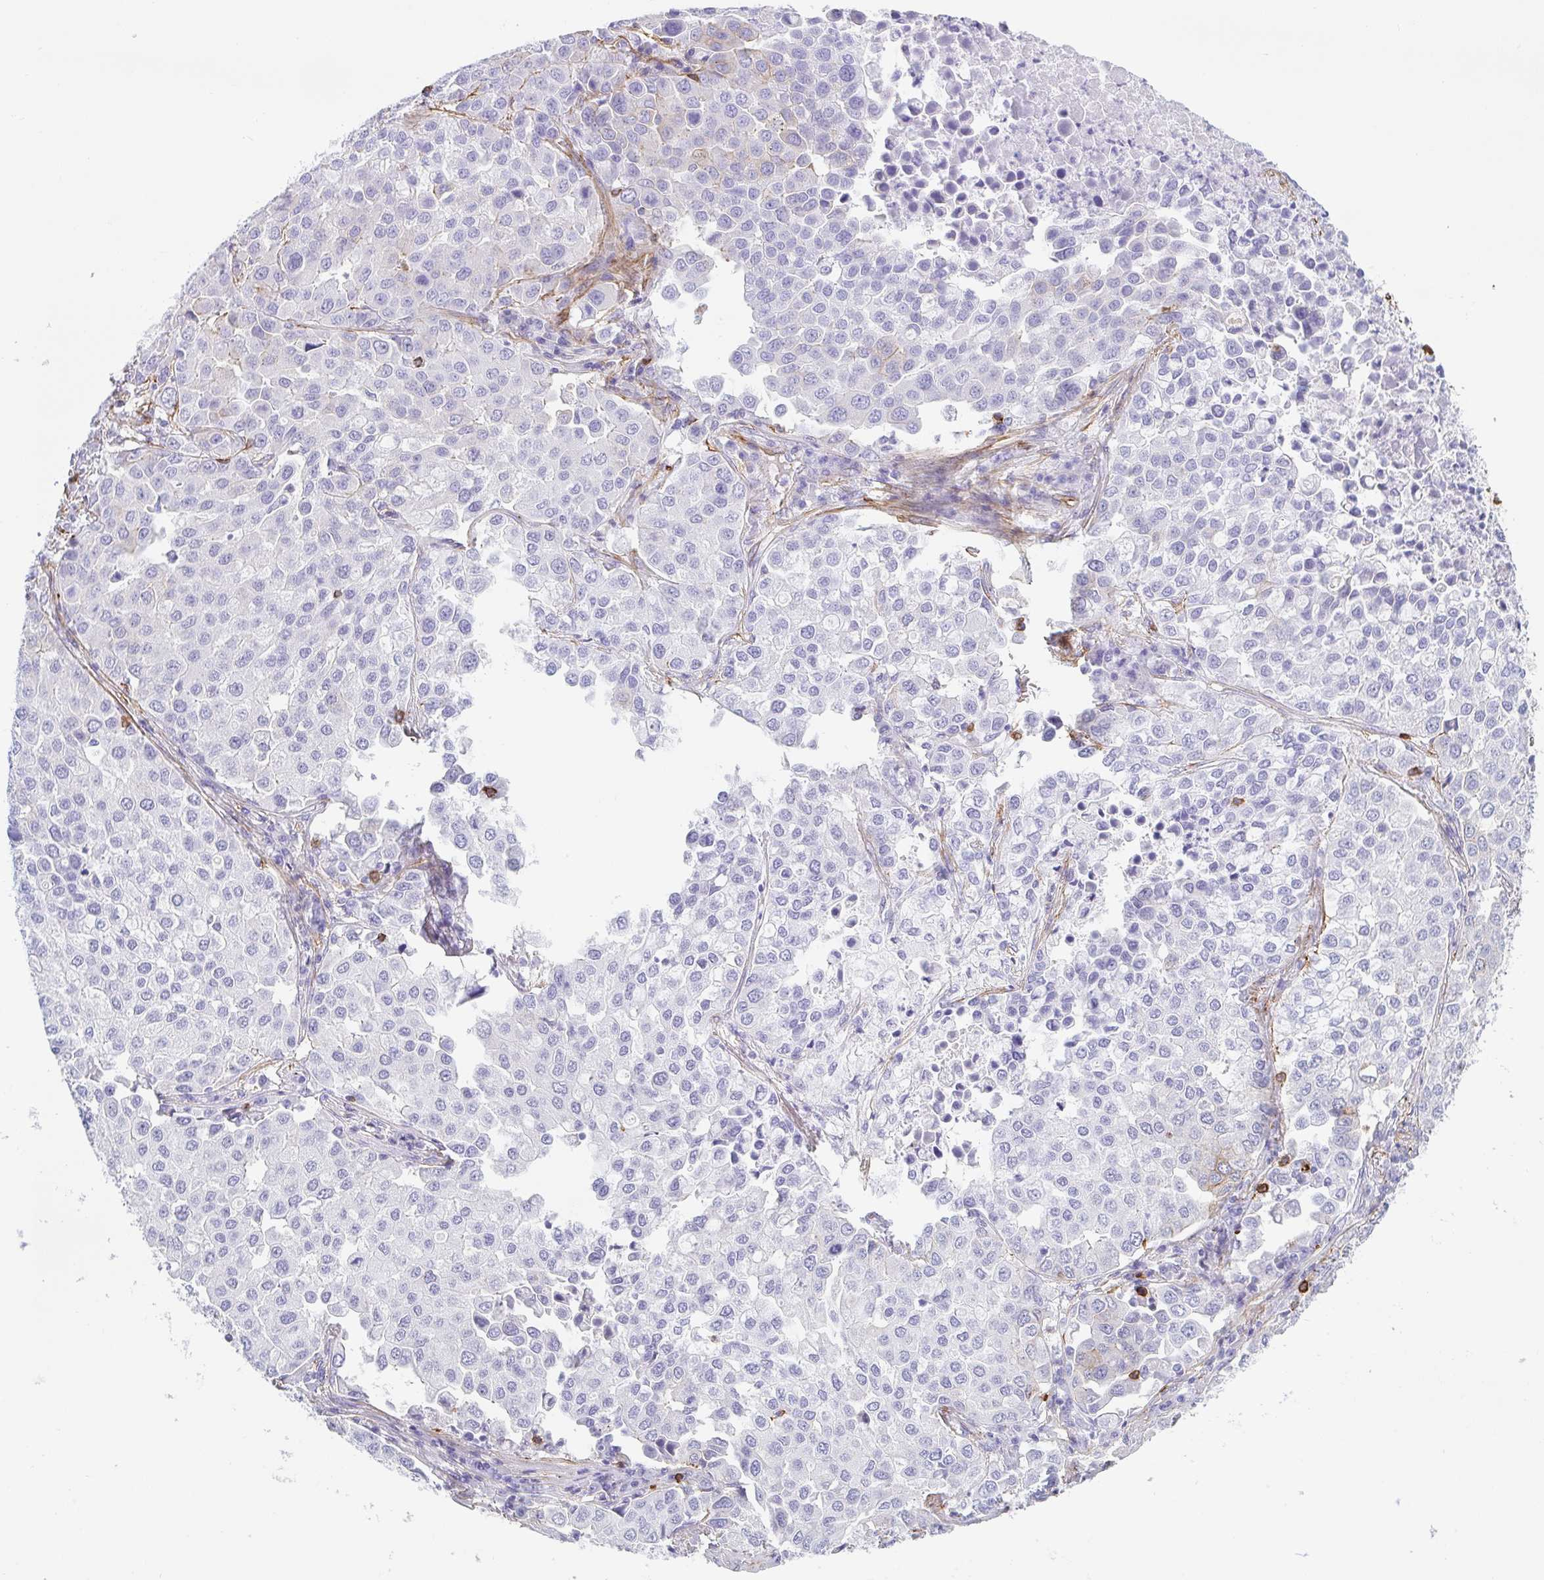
{"staining": {"intensity": "negative", "quantity": "none", "location": "none"}, "tissue": "lung cancer", "cell_type": "Tumor cells", "image_type": "cancer", "snomed": [{"axis": "morphology", "description": "Adenocarcinoma, NOS"}, {"axis": "morphology", "description": "Adenocarcinoma, metastatic, NOS"}, {"axis": "topography", "description": "Lymph node"}, {"axis": "topography", "description": "Lung"}], "caption": "This image is of lung cancer (metastatic adenocarcinoma) stained with immunohistochemistry (IHC) to label a protein in brown with the nuclei are counter-stained blue. There is no staining in tumor cells.", "gene": "DBN1", "patient": {"sex": "female", "age": 65}}